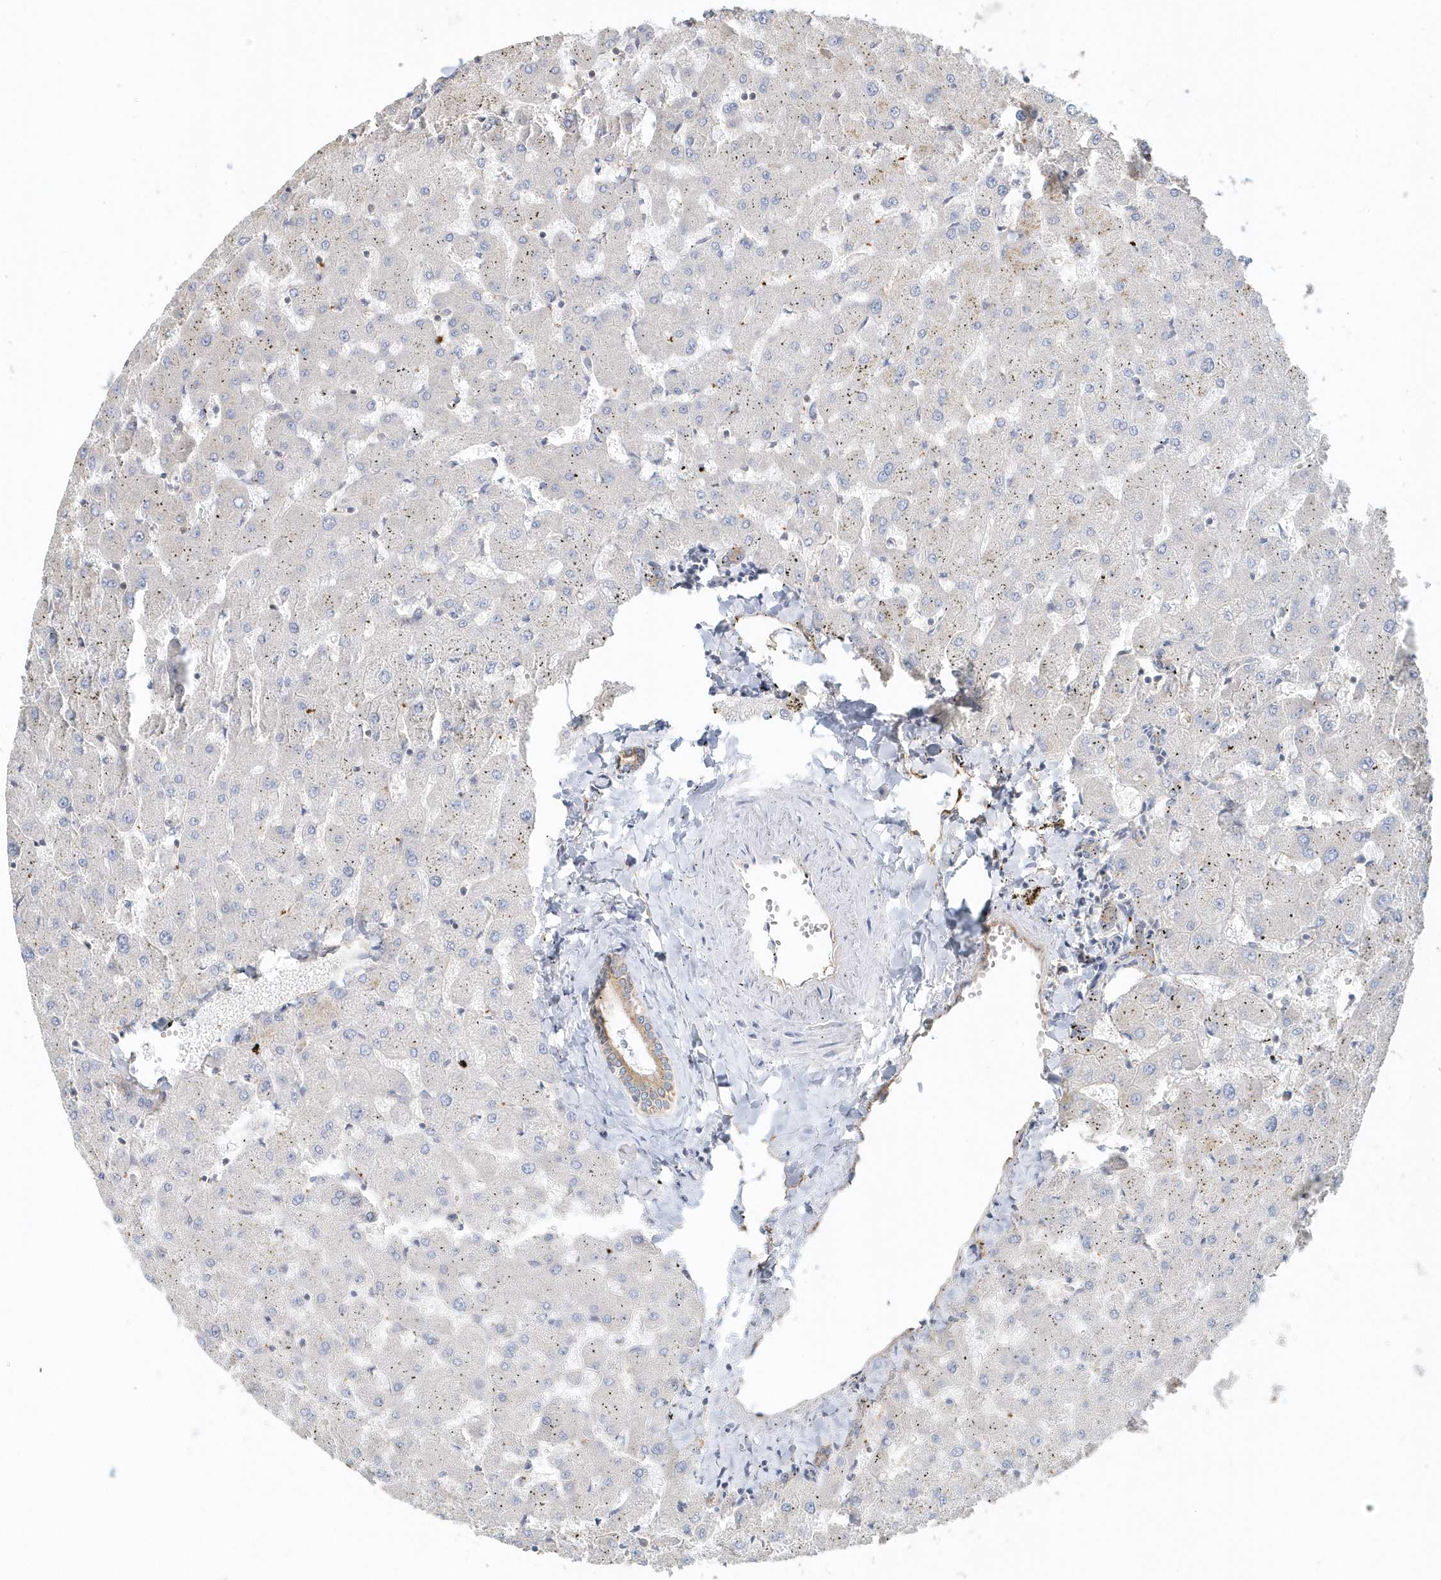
{"staining": {"intensity": "weak", "quantity": ">75%", "location": "cytoplasmic/membranous"}, "tissue": "liver", "cell_type": "Cholangiocytes", "image_type": "normal", "snomed": [{"axis": "morphology", "description": "Normal tissue, NOS"}, {"axis": "topography", "description": "Liver"}], "caption": "A low amount of weak cytoplasmic/membranous staining is appreciated in about >75% of cholangiocytes in unremarkable liver.", "gene": "MMRN1", "patient": {"sex": "female", "age": 63}}